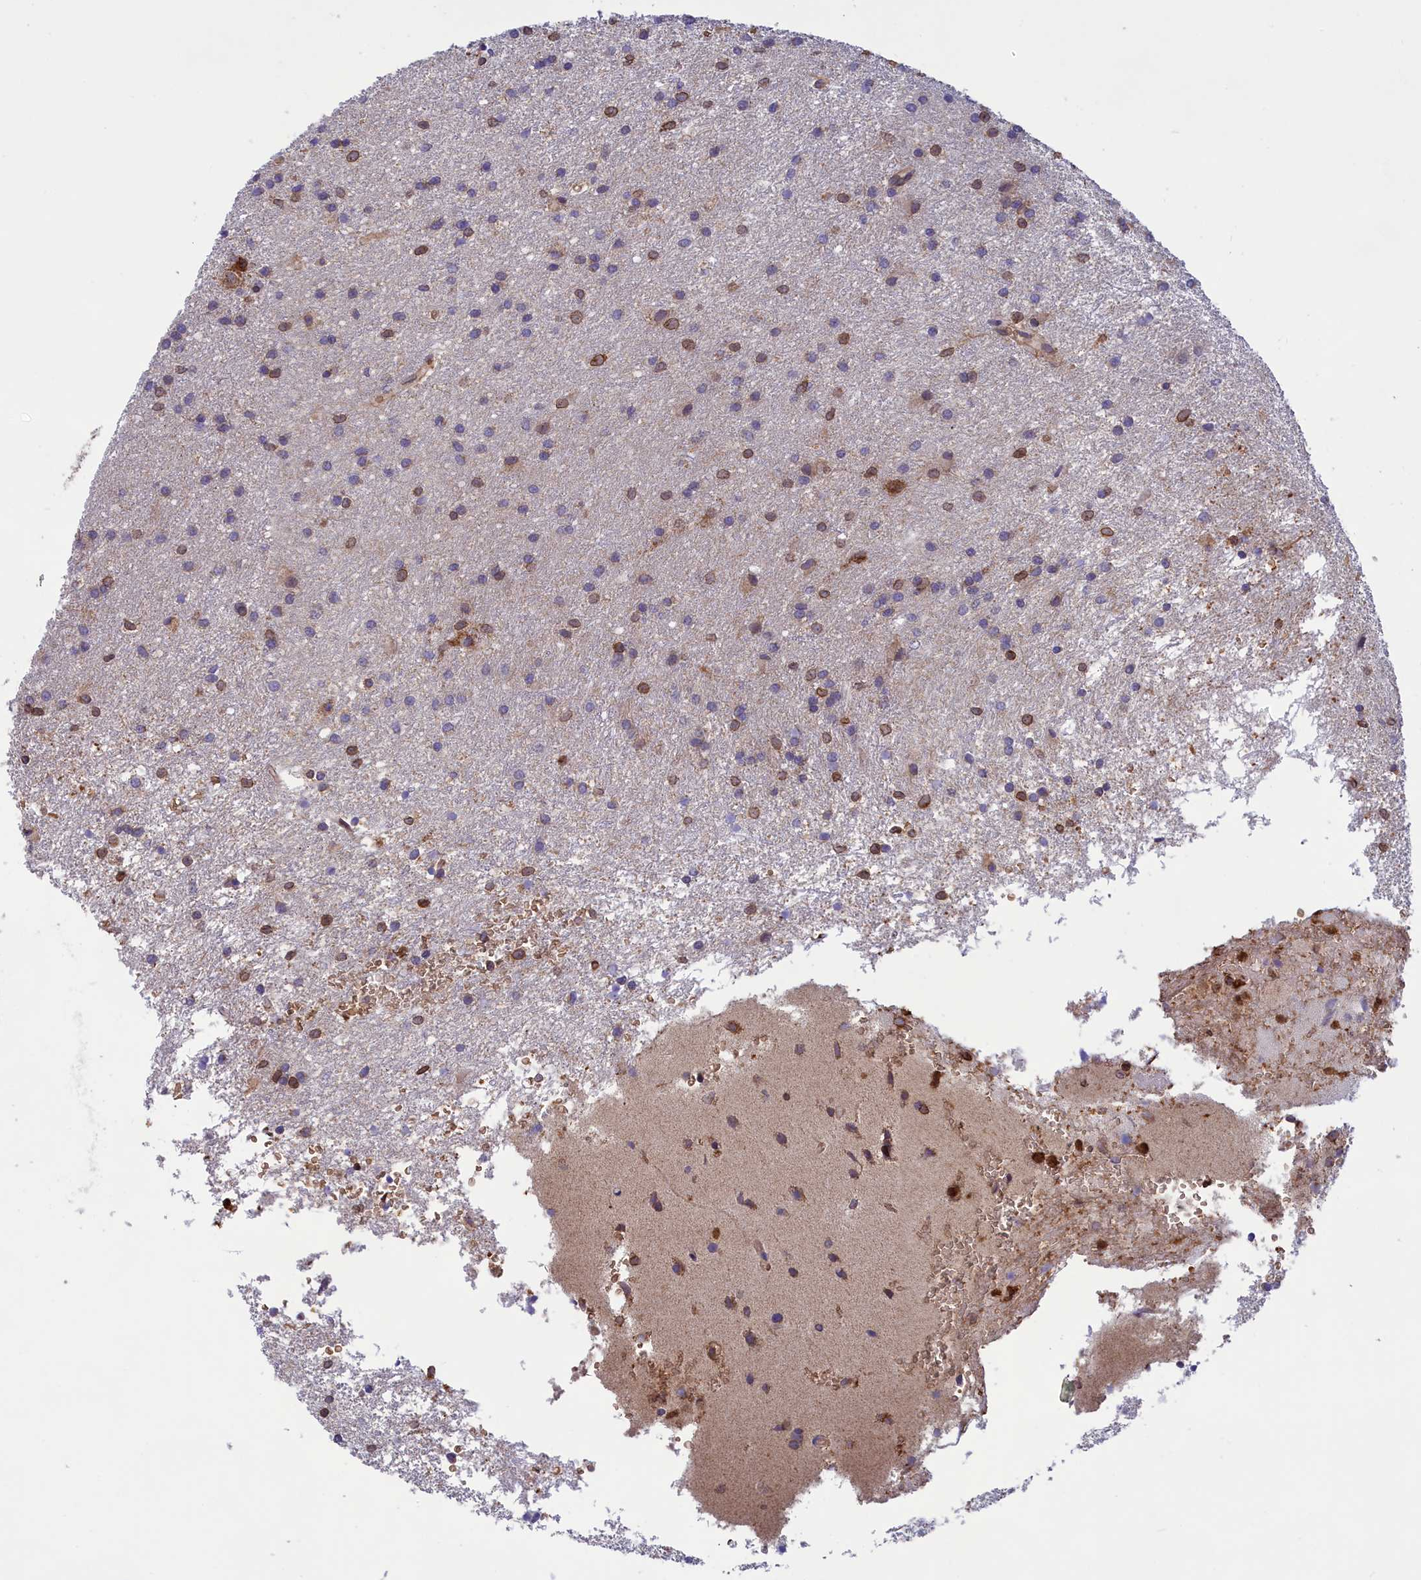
{"staining": {"intensity": "moderate", "quantity": "<25%", "location": "cytoplasmic/membranous"}, "tissue": "glioma", "cell_type": "Tumor cells", "image_type": "cancer", "snomed": [{"axis": "morphology", "description": "Glioma, malignant, High grade"}, {"axis": "topography", "description": "Brain"}], "caption": "A micrograph of human malignant glioma (high-grade) stained for a protein displays moderate cytoplasmic/membranous brown staining in tumor cells. (IHC, brightfield microscopy, high magnification).", "gene": "PKHD1L1", "patient": {"sex": "female", "age": 50}}